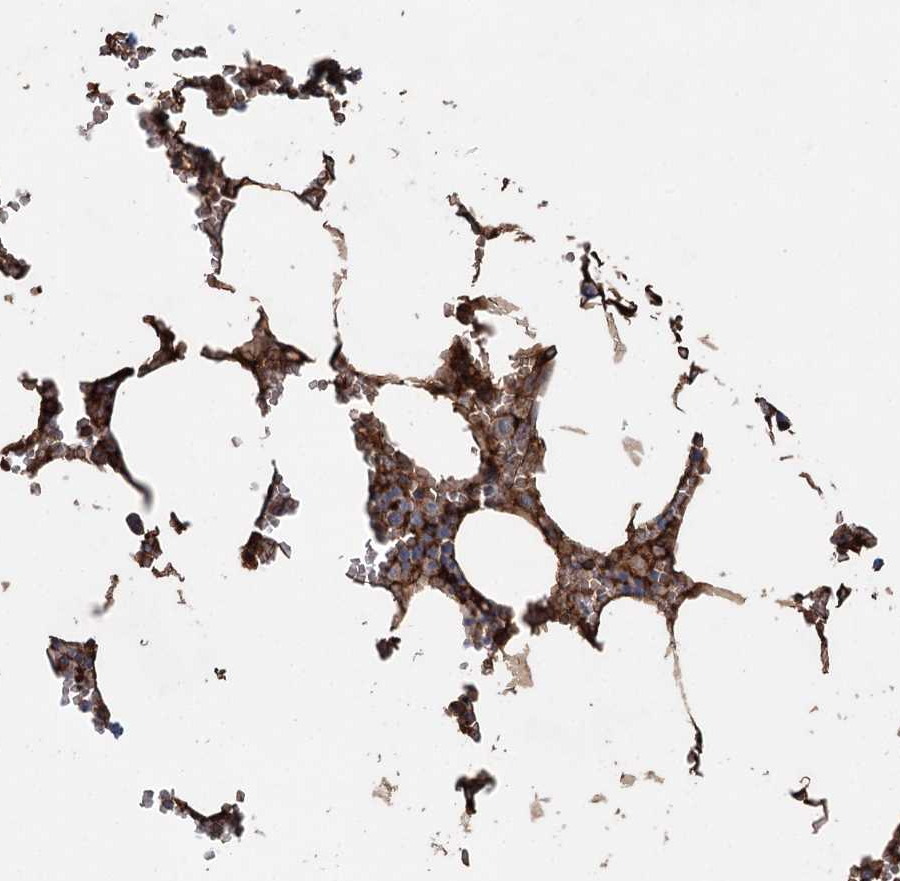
{"staining": {"intensity": "strong", "quantity": "<25%", "location": "cytoplasmic/membranous"}, "tissue": "bone marrow", "cell_type": "Hematopoietic cells", "image_type": "normal", "snomed": [{"axis": "morphology", "description": "Normal tissue, NOS"}, {"axis": "topography", "description": "Bone marrow"}], "caption": "Protein expression analysis of unremarkable human bone marrow reveals strong cytoplasmic/membranous positivity in approximately <25% of hematopoietic cells. (Brightfield microscopy of DAB IHC at high magnification).", "gene": "ALKBH8", "patient": {"sex": "male", "age": 70}}